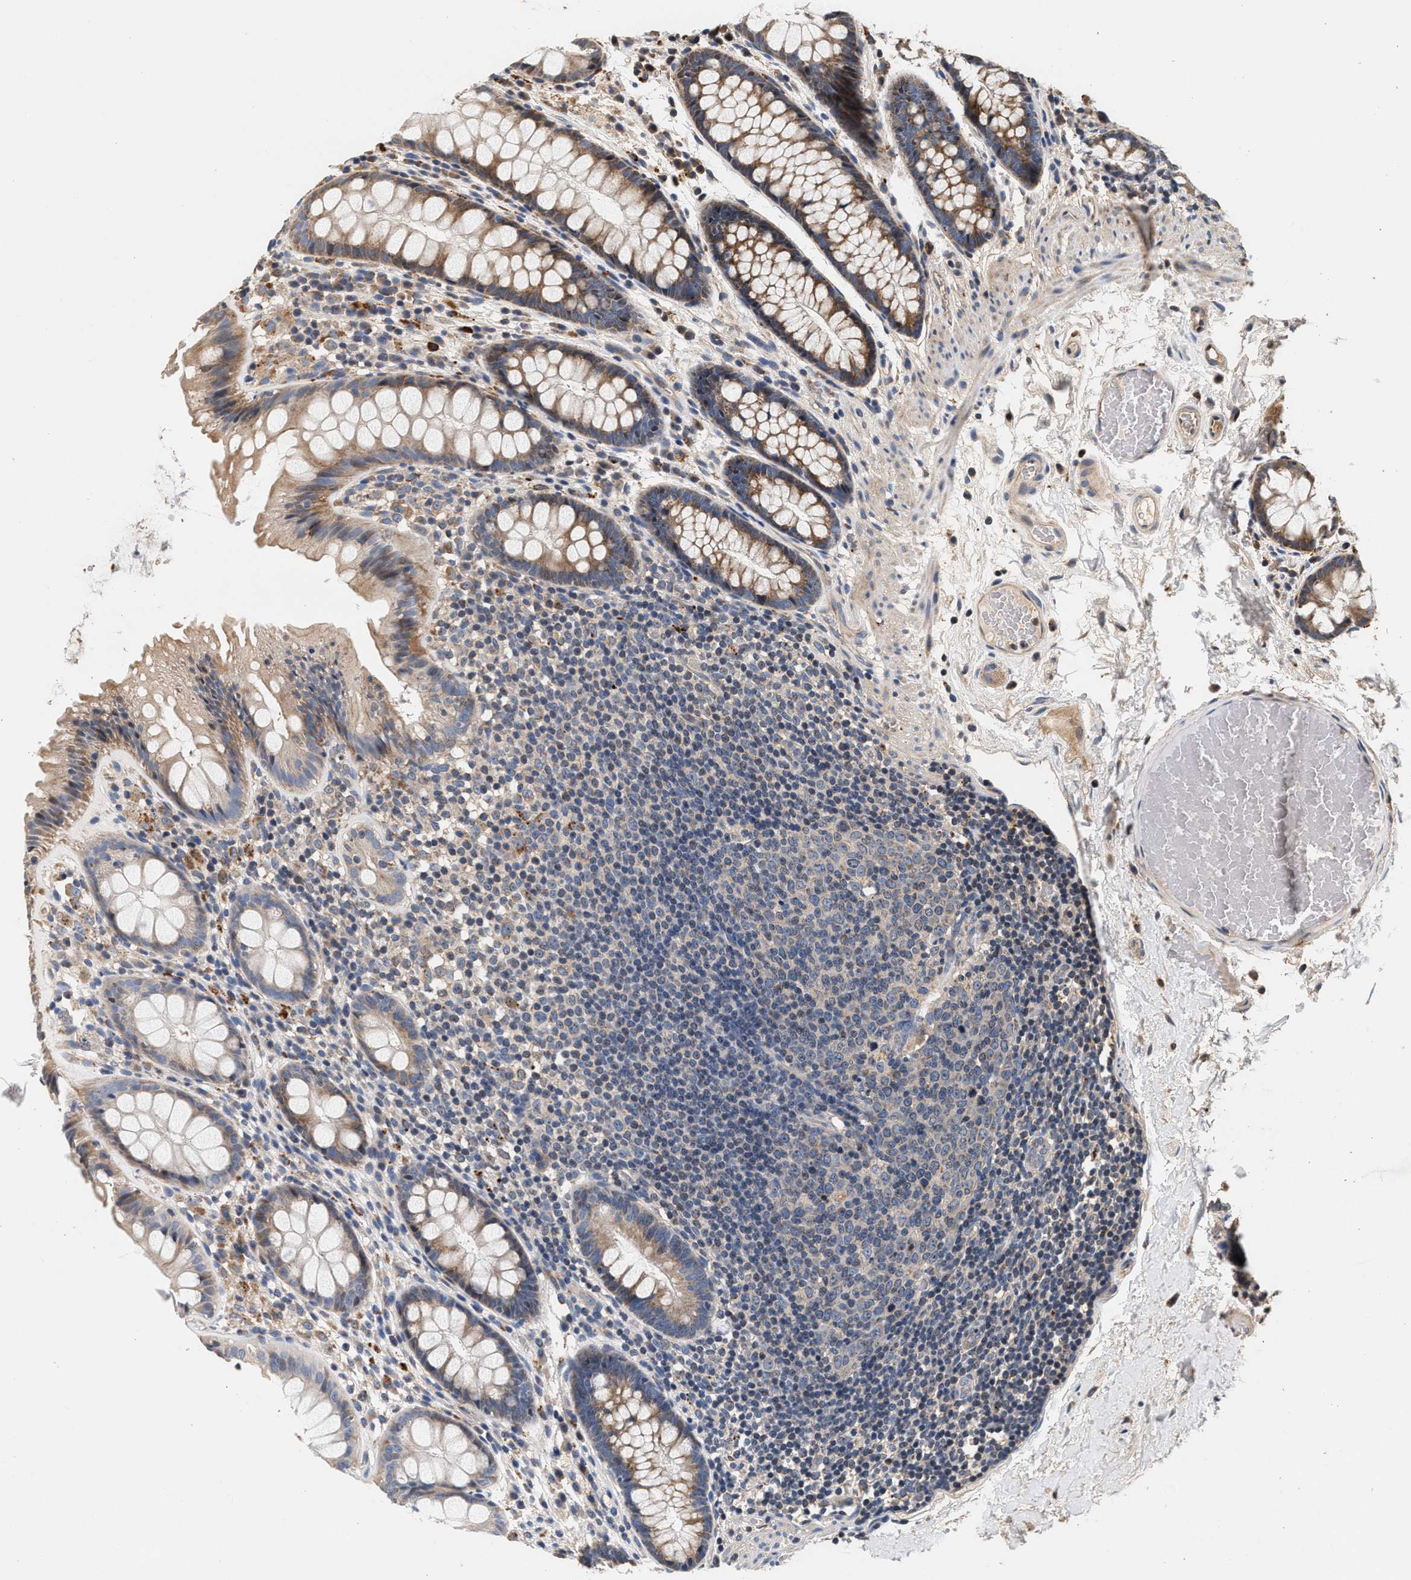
{"staining": {"intensity": "weak", "quantity": ">75%", "location": "cytoplasmic/membranous"}, "tissue": "colon", "cell_type": "Endothelial cells", "image_type": "normal", "snomed": [{"axis": "morphology", "description": "Normal tissue, NOS"}, {"axis": "topography", "description": "Colon"}], "caption": "Immunohistochemical staining of normal human colon exhibits weak cytoplasmic/membranous protein expression in approximately >75% of endothelial cells. The protein is shown in brown color, while the nuclei are stained blue.", "gene": "PTGR3", "patient": {"sex": "female", "age": 56}}